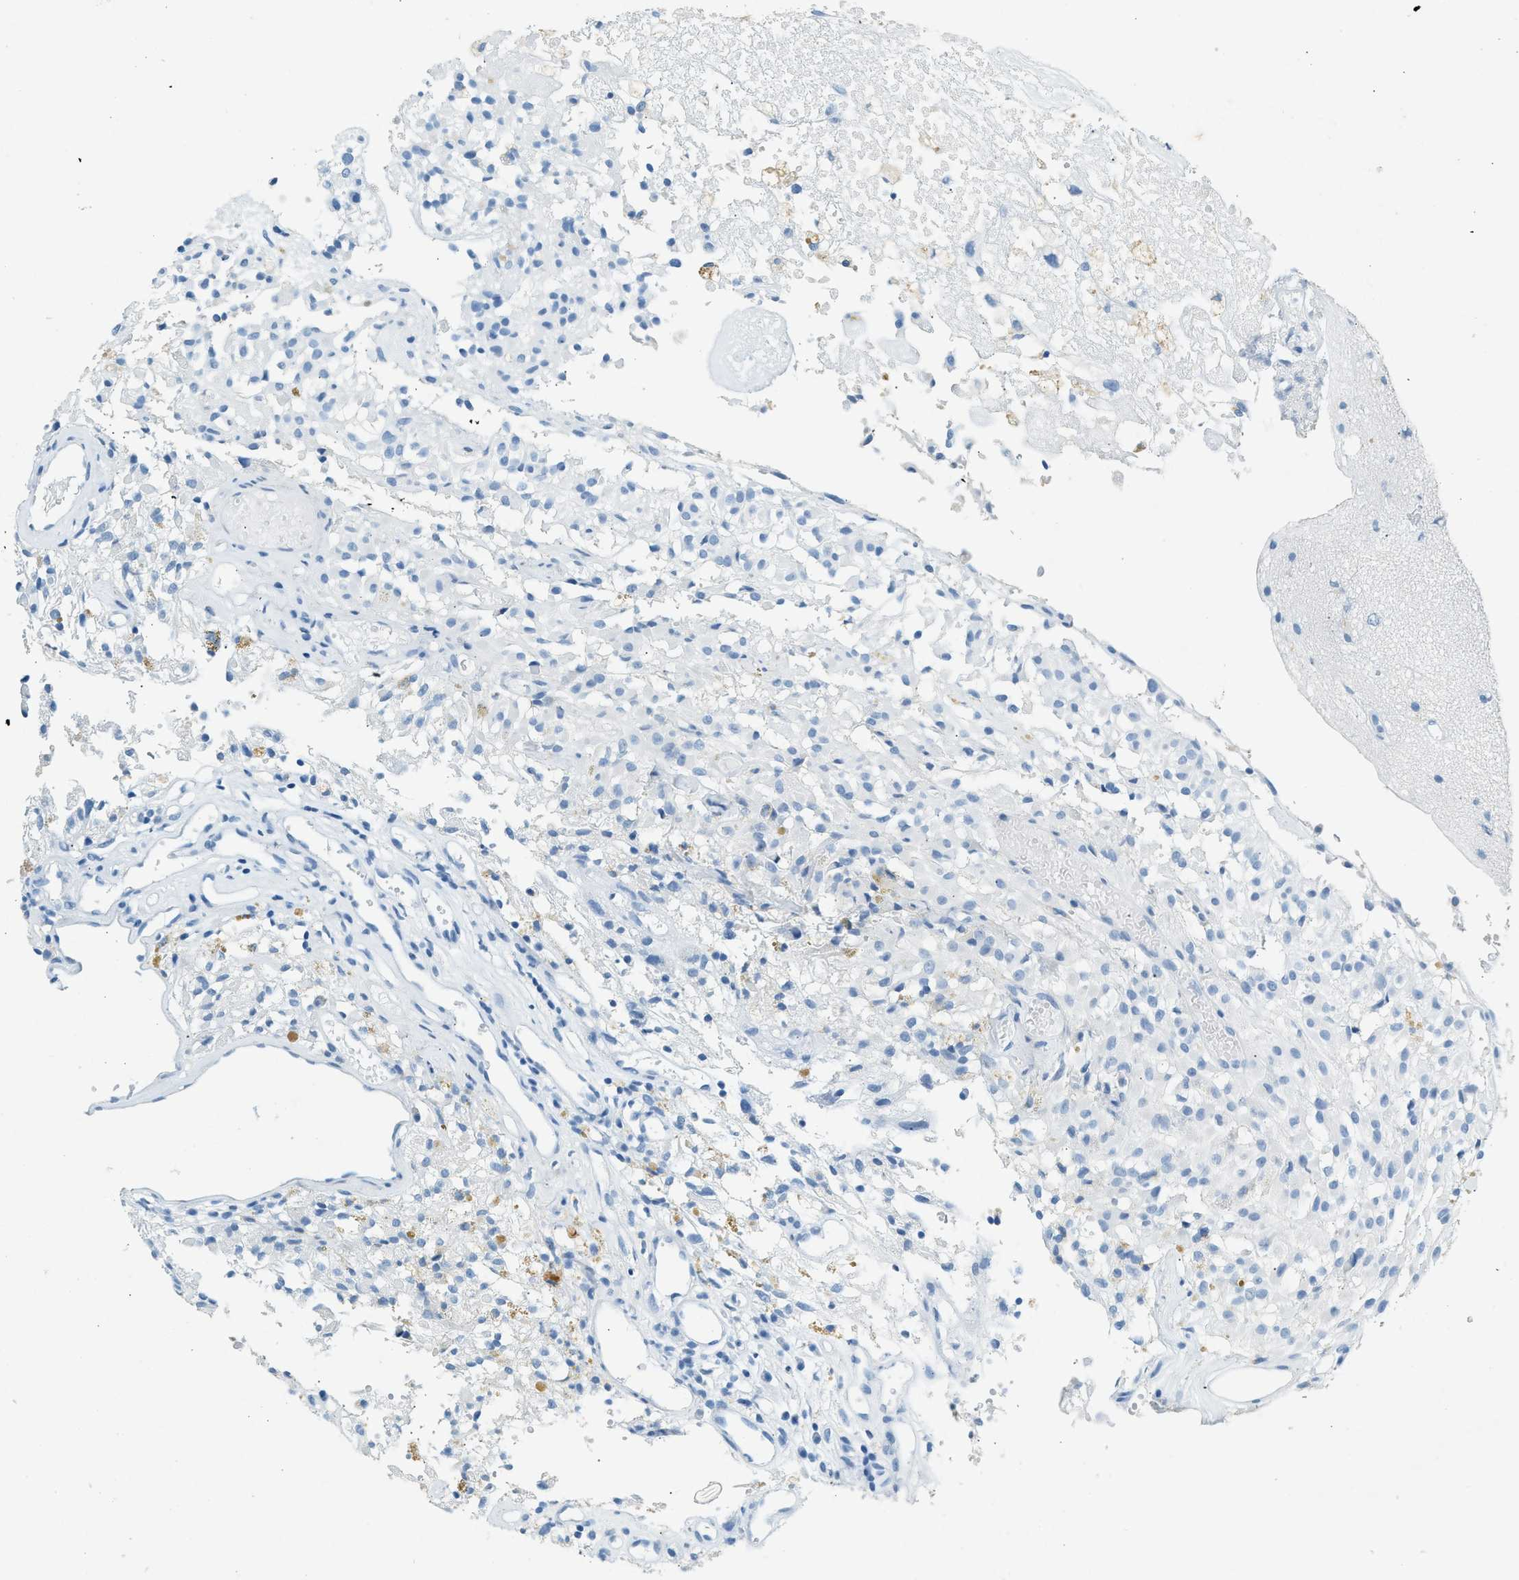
{"staining": {"intensity": "negative", "quantity": "none", "location": "none"}, "tissue": "glioma", "cell_type": "Tumor cells", "image_type": "cancer", "snomed": [{"axis": "morphology", "description": "Glioma, malignant, High grade"}, {"axis": "topography", "description": "Brain"}], "caption": "This histopathology image is of glioma stained with immunohistochemistry (IHC) to label a protein in brown with the nuclei are counter-stained blue. There is no positivity in tumor cells.", "gene": "HHATL", "patient": {"sex": "female", "age": 59}}